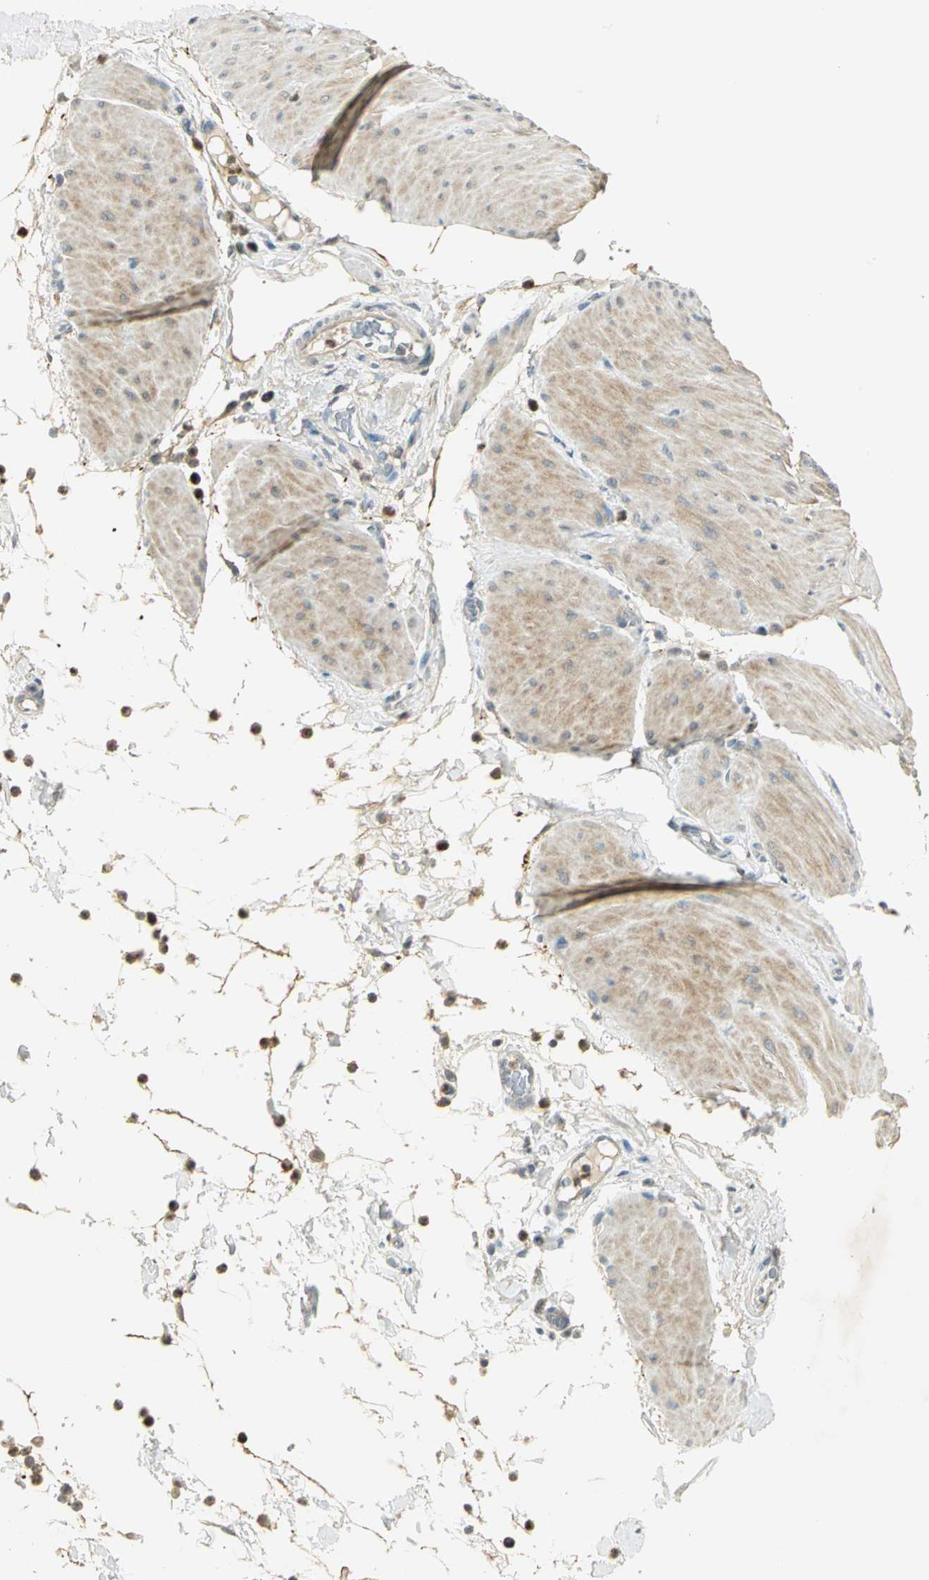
{"staining": {"intensity": "weak", "quantity": "25%-75%", "location": "cytoplasmic/membranous"}, "tissue": "smooth muscle", "cell_type": "Smooth muscle cells", "image_type": "normal", "snomed": [{"axis": "morphology", "description": "Normal tissue, NOS"}, {"axis": "topography", "description": "Smooth muscle"}, {"axis": "topography", "description": "Colon"}], "caption": "IHC staining of normal smooth muscle, which reveals low levels of weak cytoplasmic/membranous expression in approximately 25%-75% of smooth muscle cells indicating weak cytoplasmic/membranous protein positivity. The staining was performed using DAB (3,3'-diaminobenzidine) (brown) for protein detection and nuclei were counterstained in hematoxylin (blue).", "gene": "BIRC2", "patient": {"sex": "male", "age": 67}}